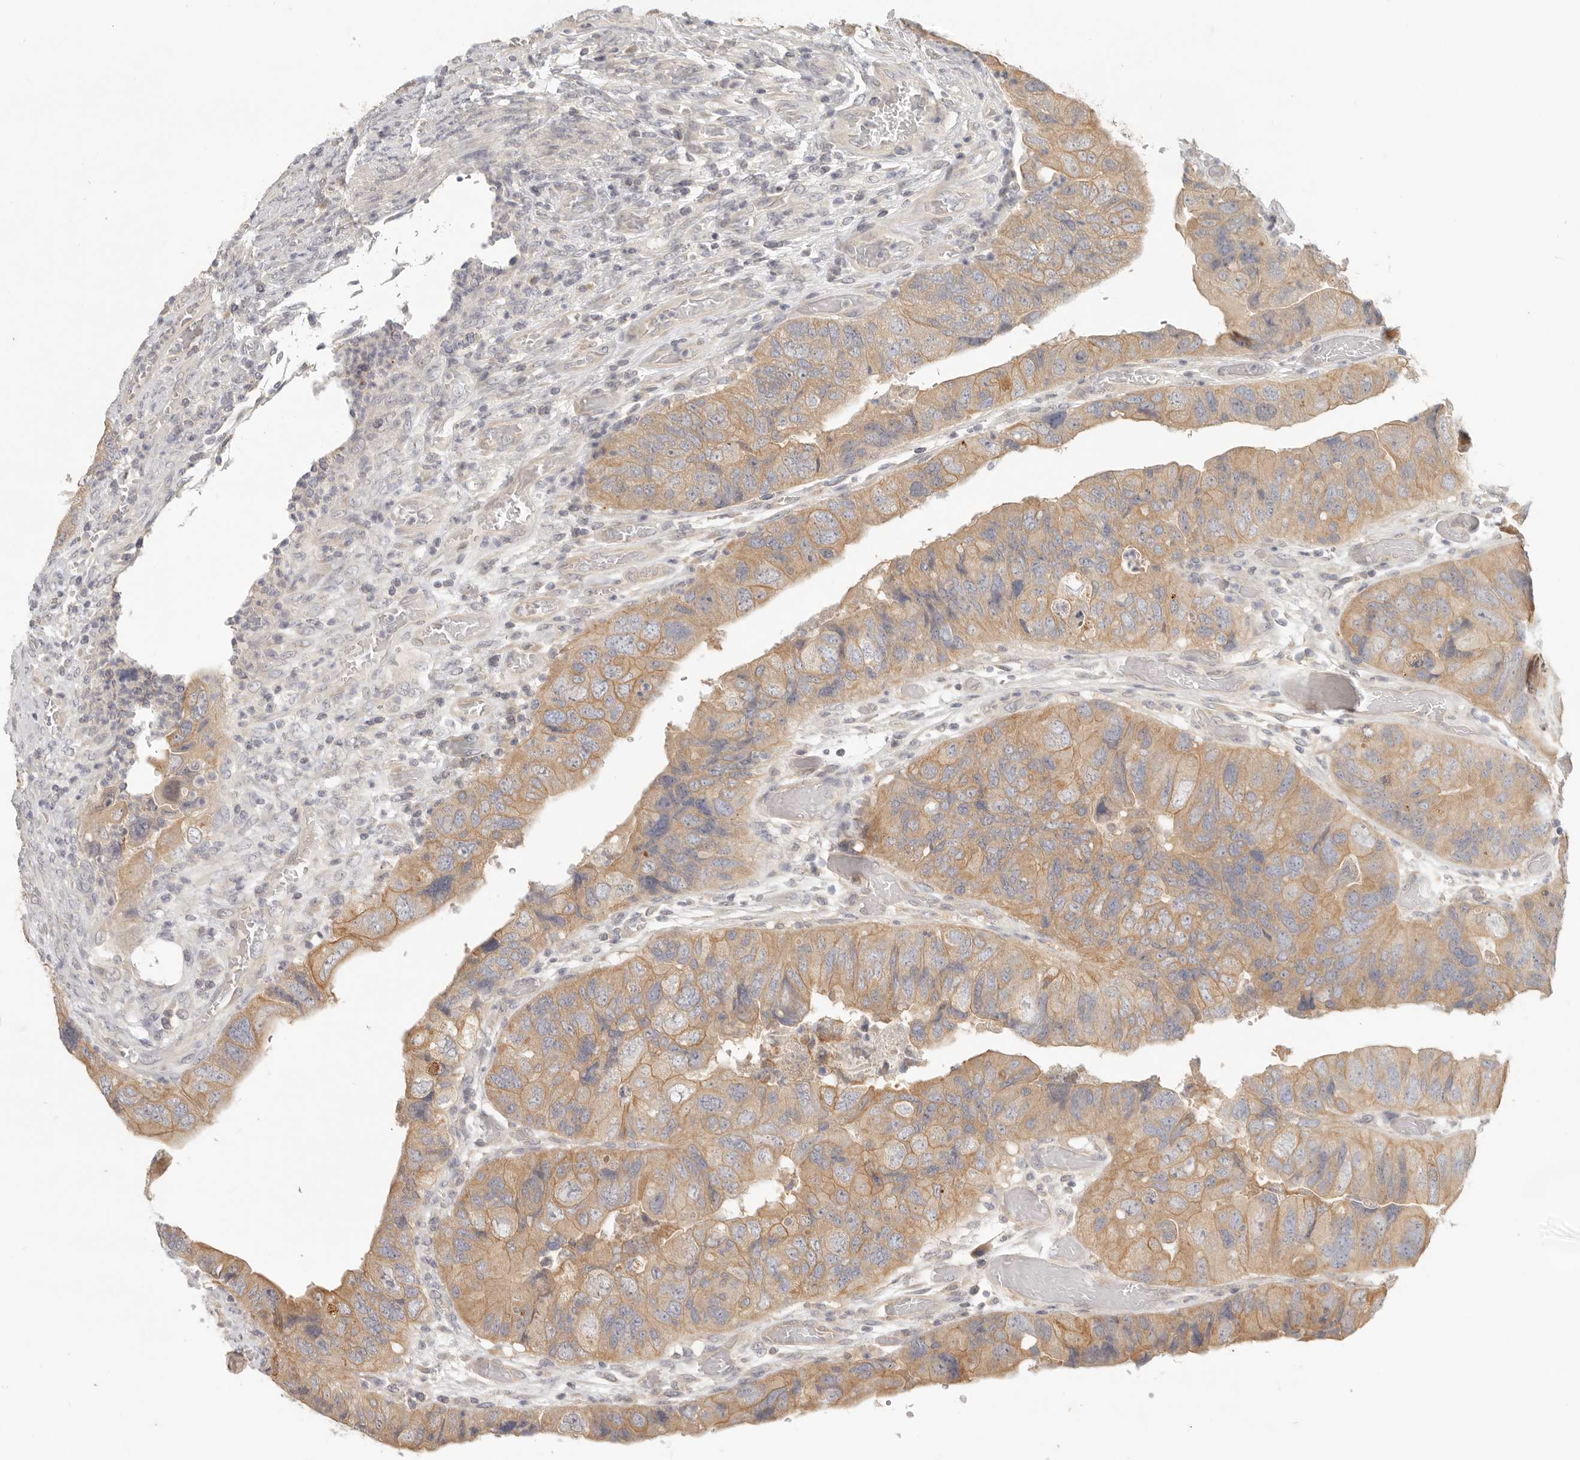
{"staining": {"intensity": "moderate", "quantity": ">75%", "location": "cytoplasmic/membranous"}, "tissue": "colorectal cancer", "cell_type": "Tumor cells", "image_type": "cancer", "snomed": [{"axis": "morphology", "description": "Adenocarcinoma, NOS"}, {"axis": "topography", "description": "Rectum"}], "caption": "Immunohistochemistry (IHC) of human colorectal cancer demonstrates medium levels of moderate cytoplasmic/membranous staining in approximately >75% of tumor cells.", "gene": "AHDC1", "patient": {"sex": "male", "age": 63}}